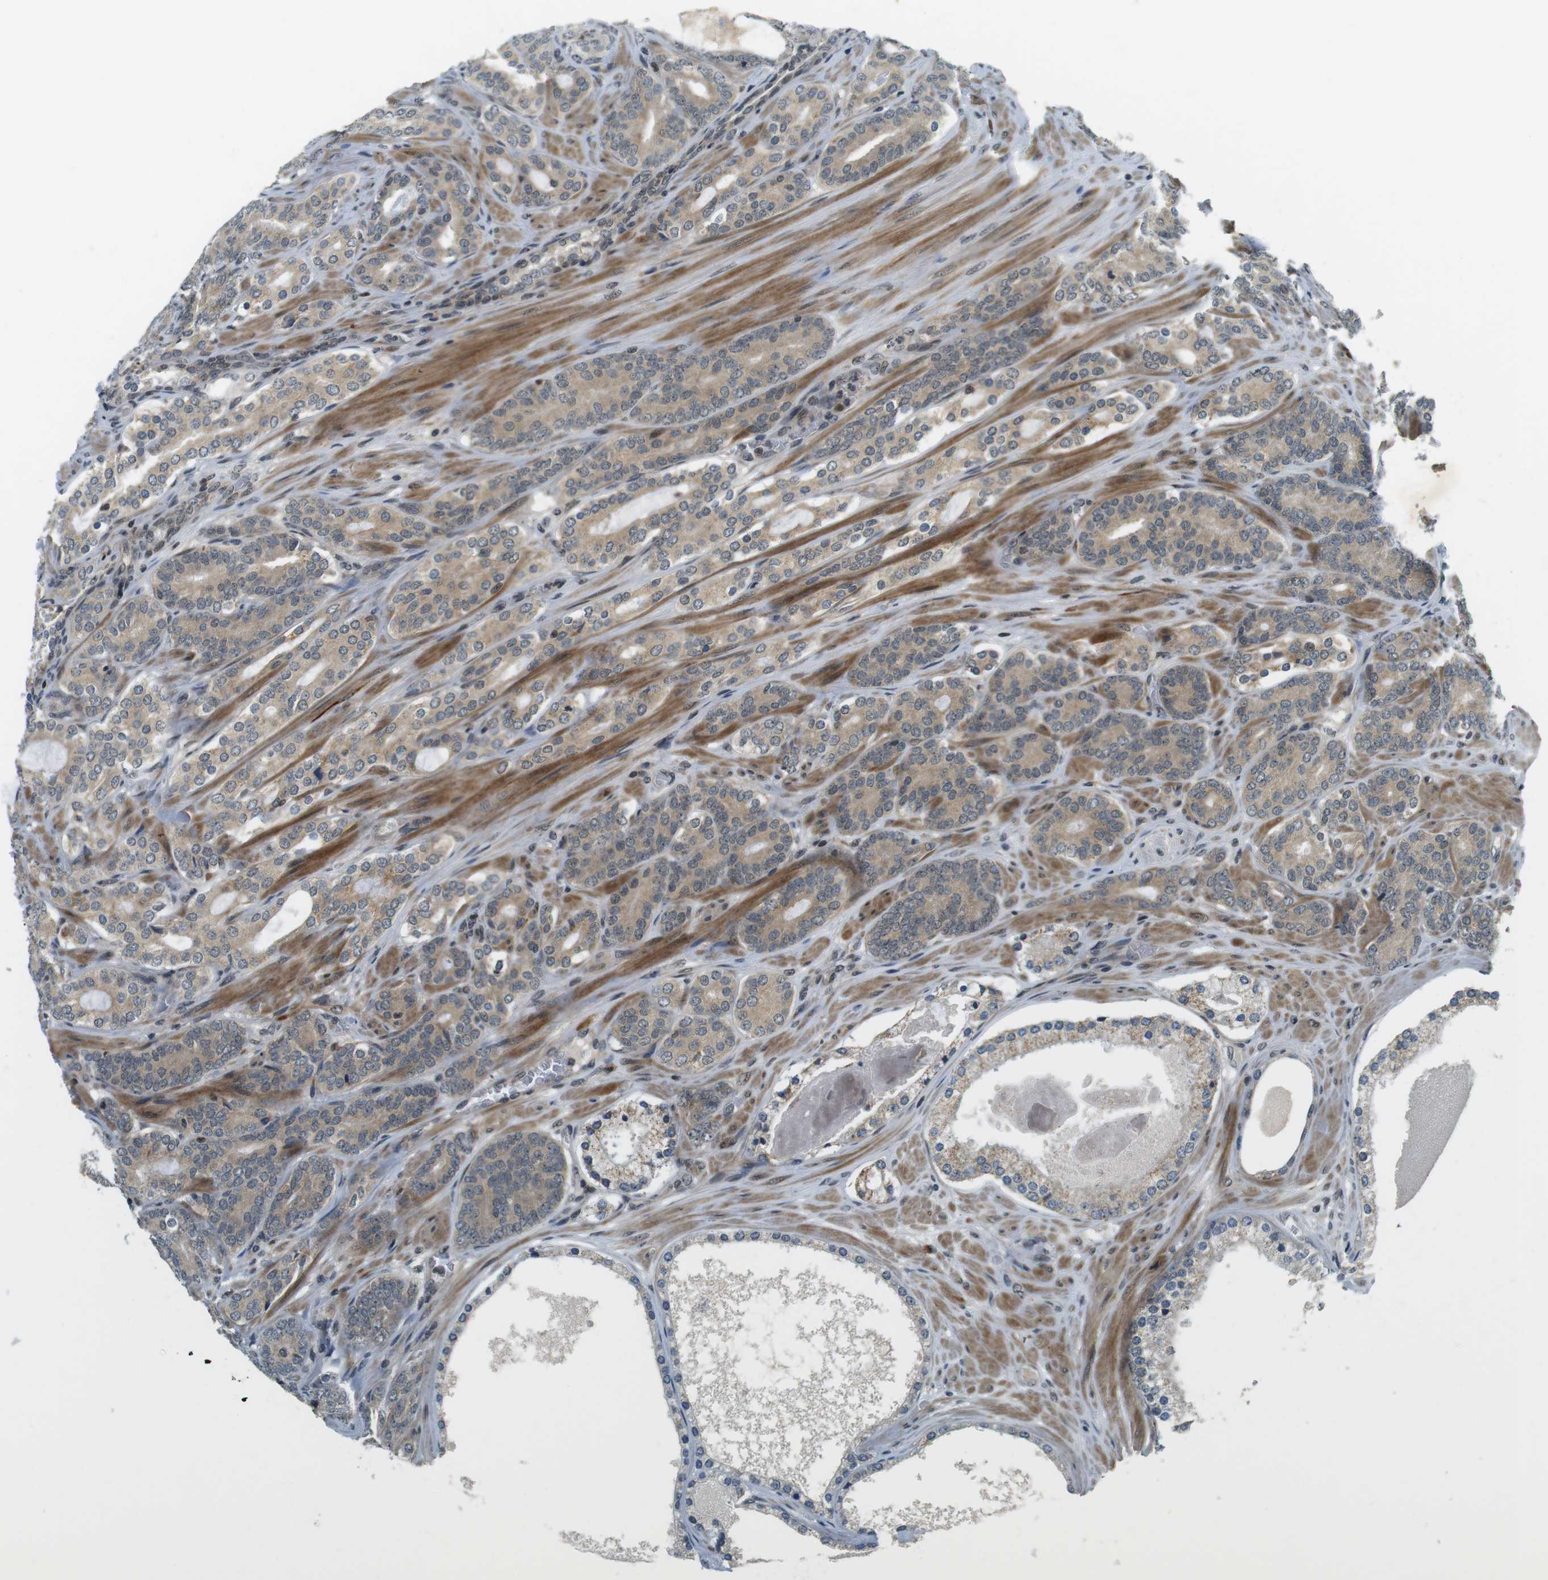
{"staining": {"intensity": "weak", "quantity": ">75%", "location": "cytoplasmic/membranous"}, "tissue": "prostate cancer", "cell_type": "Tumor cells", "image_type": "cancer", "snomed": [{"axis": "morphology", "description": "Adenocarcinoma, Low grade"}, {"axis": "topography", "description": "Prostate"}], "caption": "An IHC image of neoplastic tissue is shown. Protein staining in brown highlights weak cytoplasmic/membranous positivity in prostate low-grade adenocarcinoma within tumor cells.", "gene": "BRD4", "patient": {"sex": "male", "age": 63}}